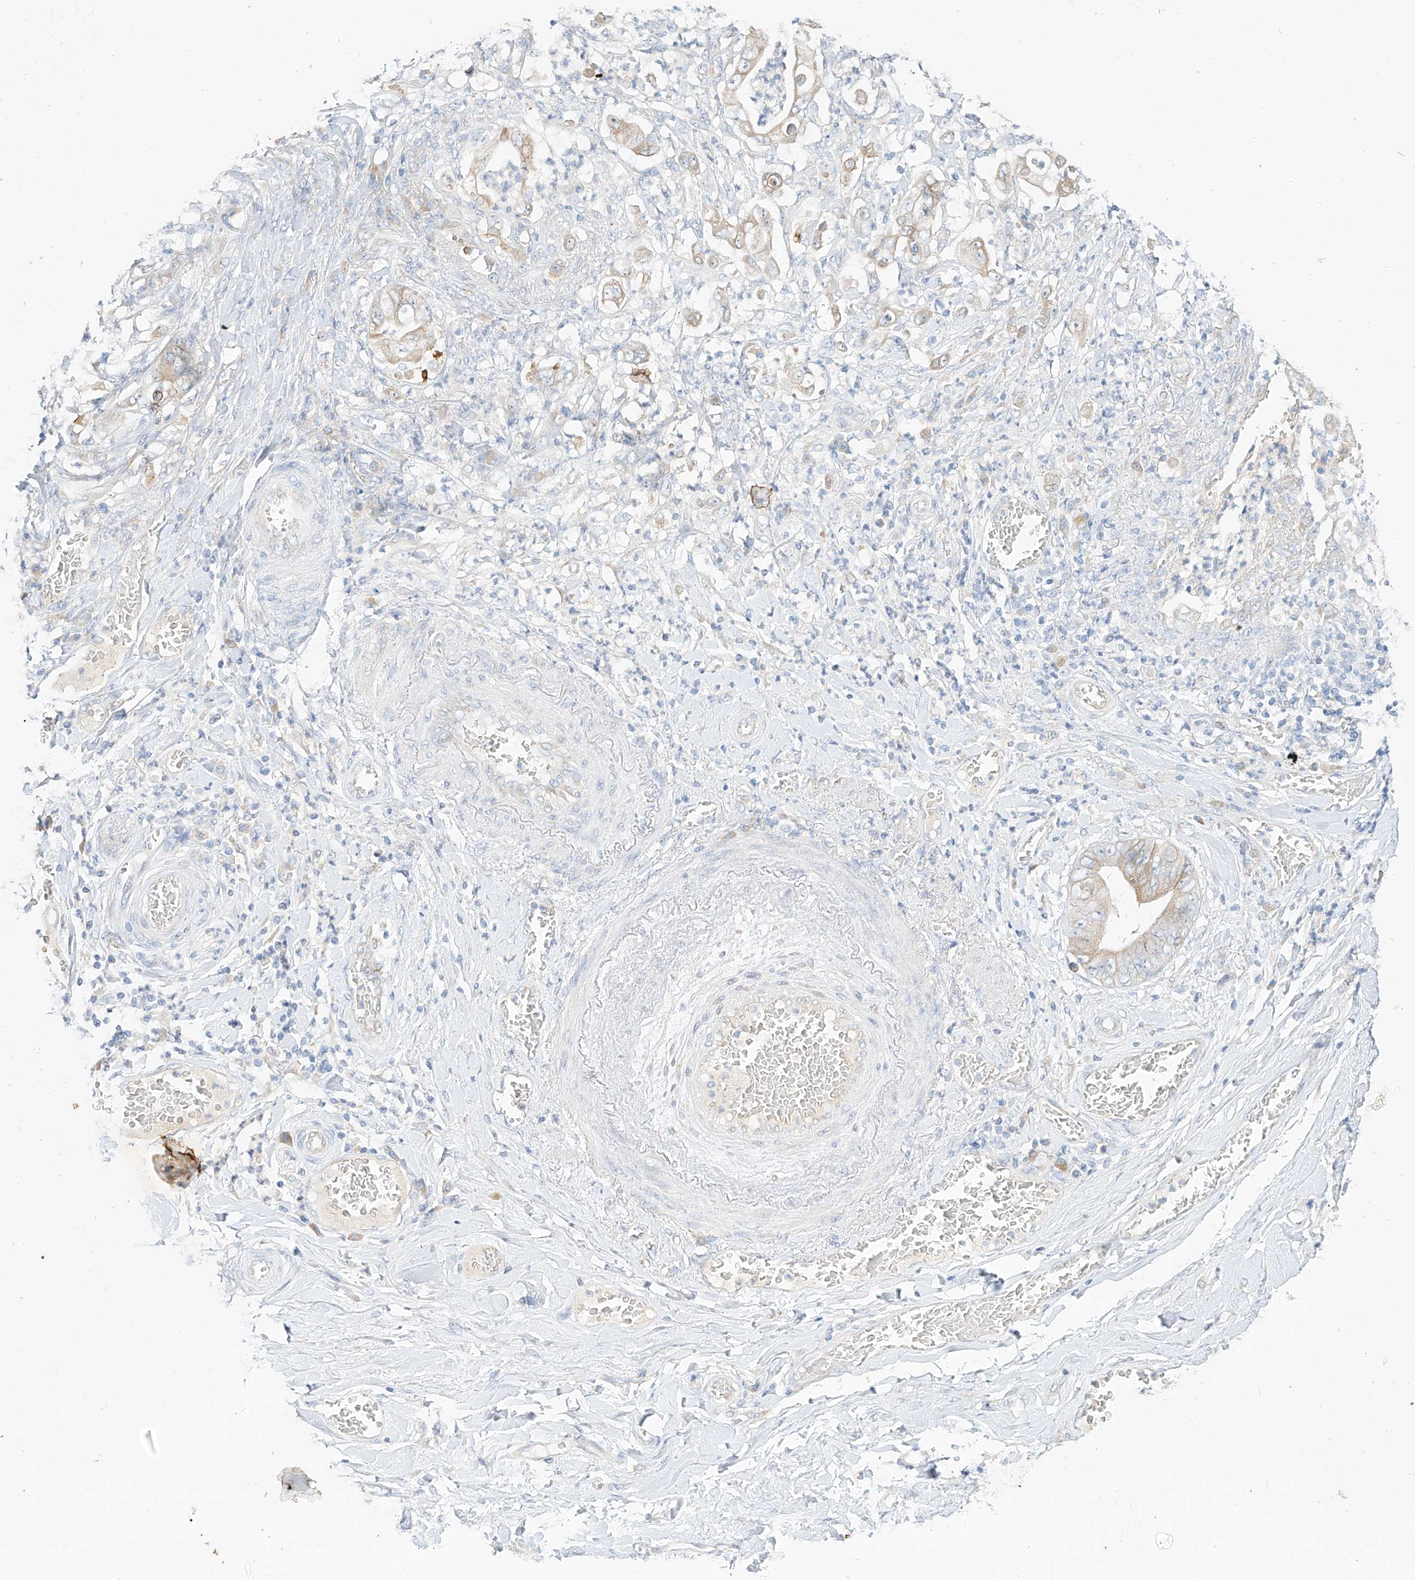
{"staining": {"intensity": "moderate", "quantity": ">75%", "location": "cytoplasmic/membranous"}, "tissue": "stomach cancer", "cell_type": "Tumor cells", "image_type": "cancer", "snomed": [{"axis": "morphology", "description": "Adenocarcinoma, NOS"}, {"axis": "topography", "description": "Stomach"}], "caption": "This photomicrograph reveals IHC staining of human stomach cancer, with medium moderate cytoplasmic/membranous expression in approximately >75% of tumor cells.", "gene": "RASA2", "patient": {"sex": "female", "age": 73}}